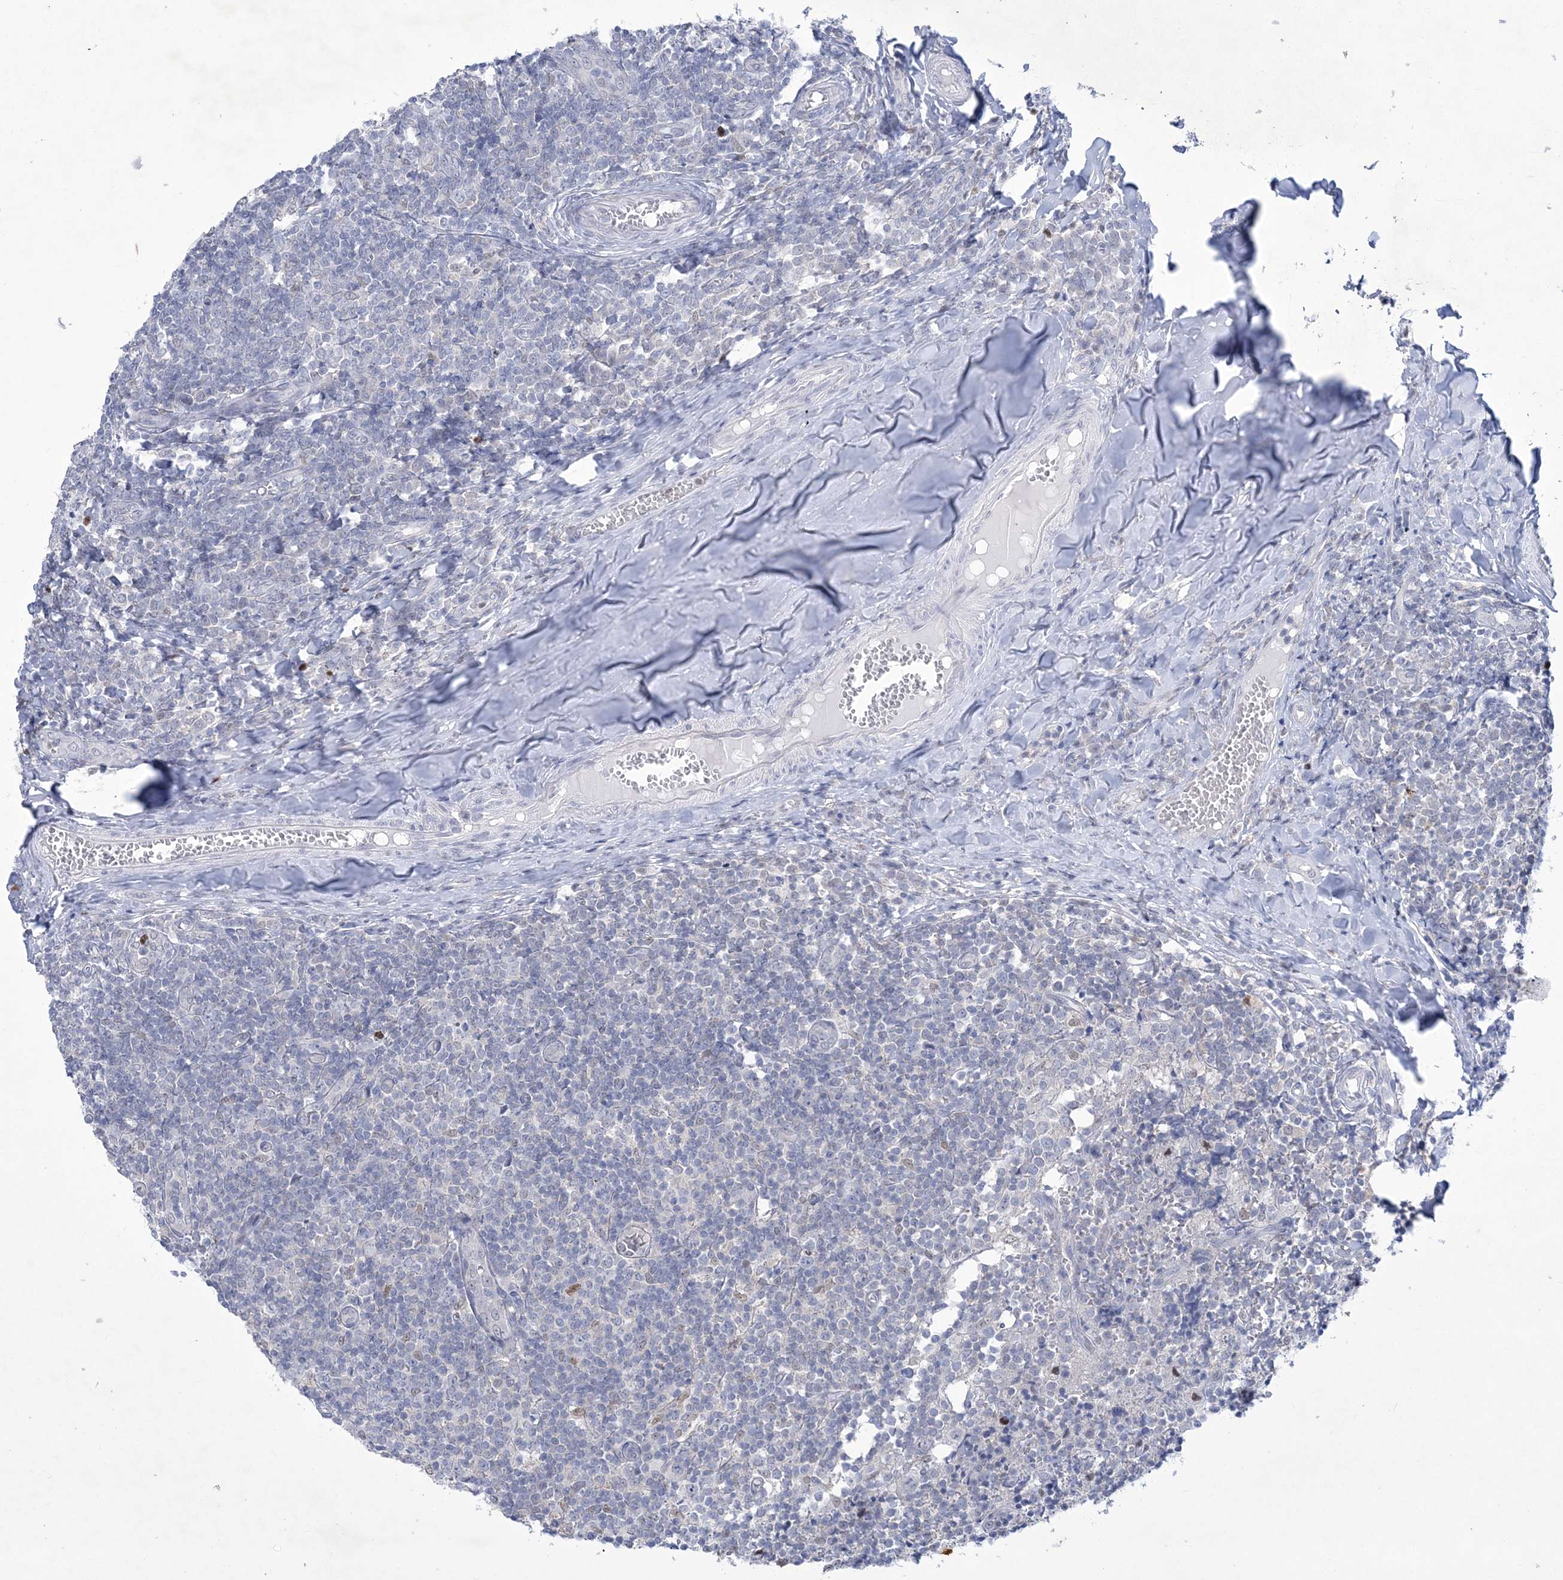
{"staining": {"intensity": "negative", "quantity": "none", "location": "none"}, "tissue": "tonsil", "cell_type": "Germinal center cells", "image_type": "normal", "snomed": [{"axis": "morphology", "description": "Normal tissue, NOS"}, {"axis": "topography", "description": "Tonsil"}], "caption": "IHC of normal tonsil displays no positivity in germinal center cells. (DAB (3,3'-diaminobenzidine) immunohistochemistry visualized using brightfield microscopy, high magnification).", "gene": "WDR27", "patient": {"sex": "female", "age": 19}}